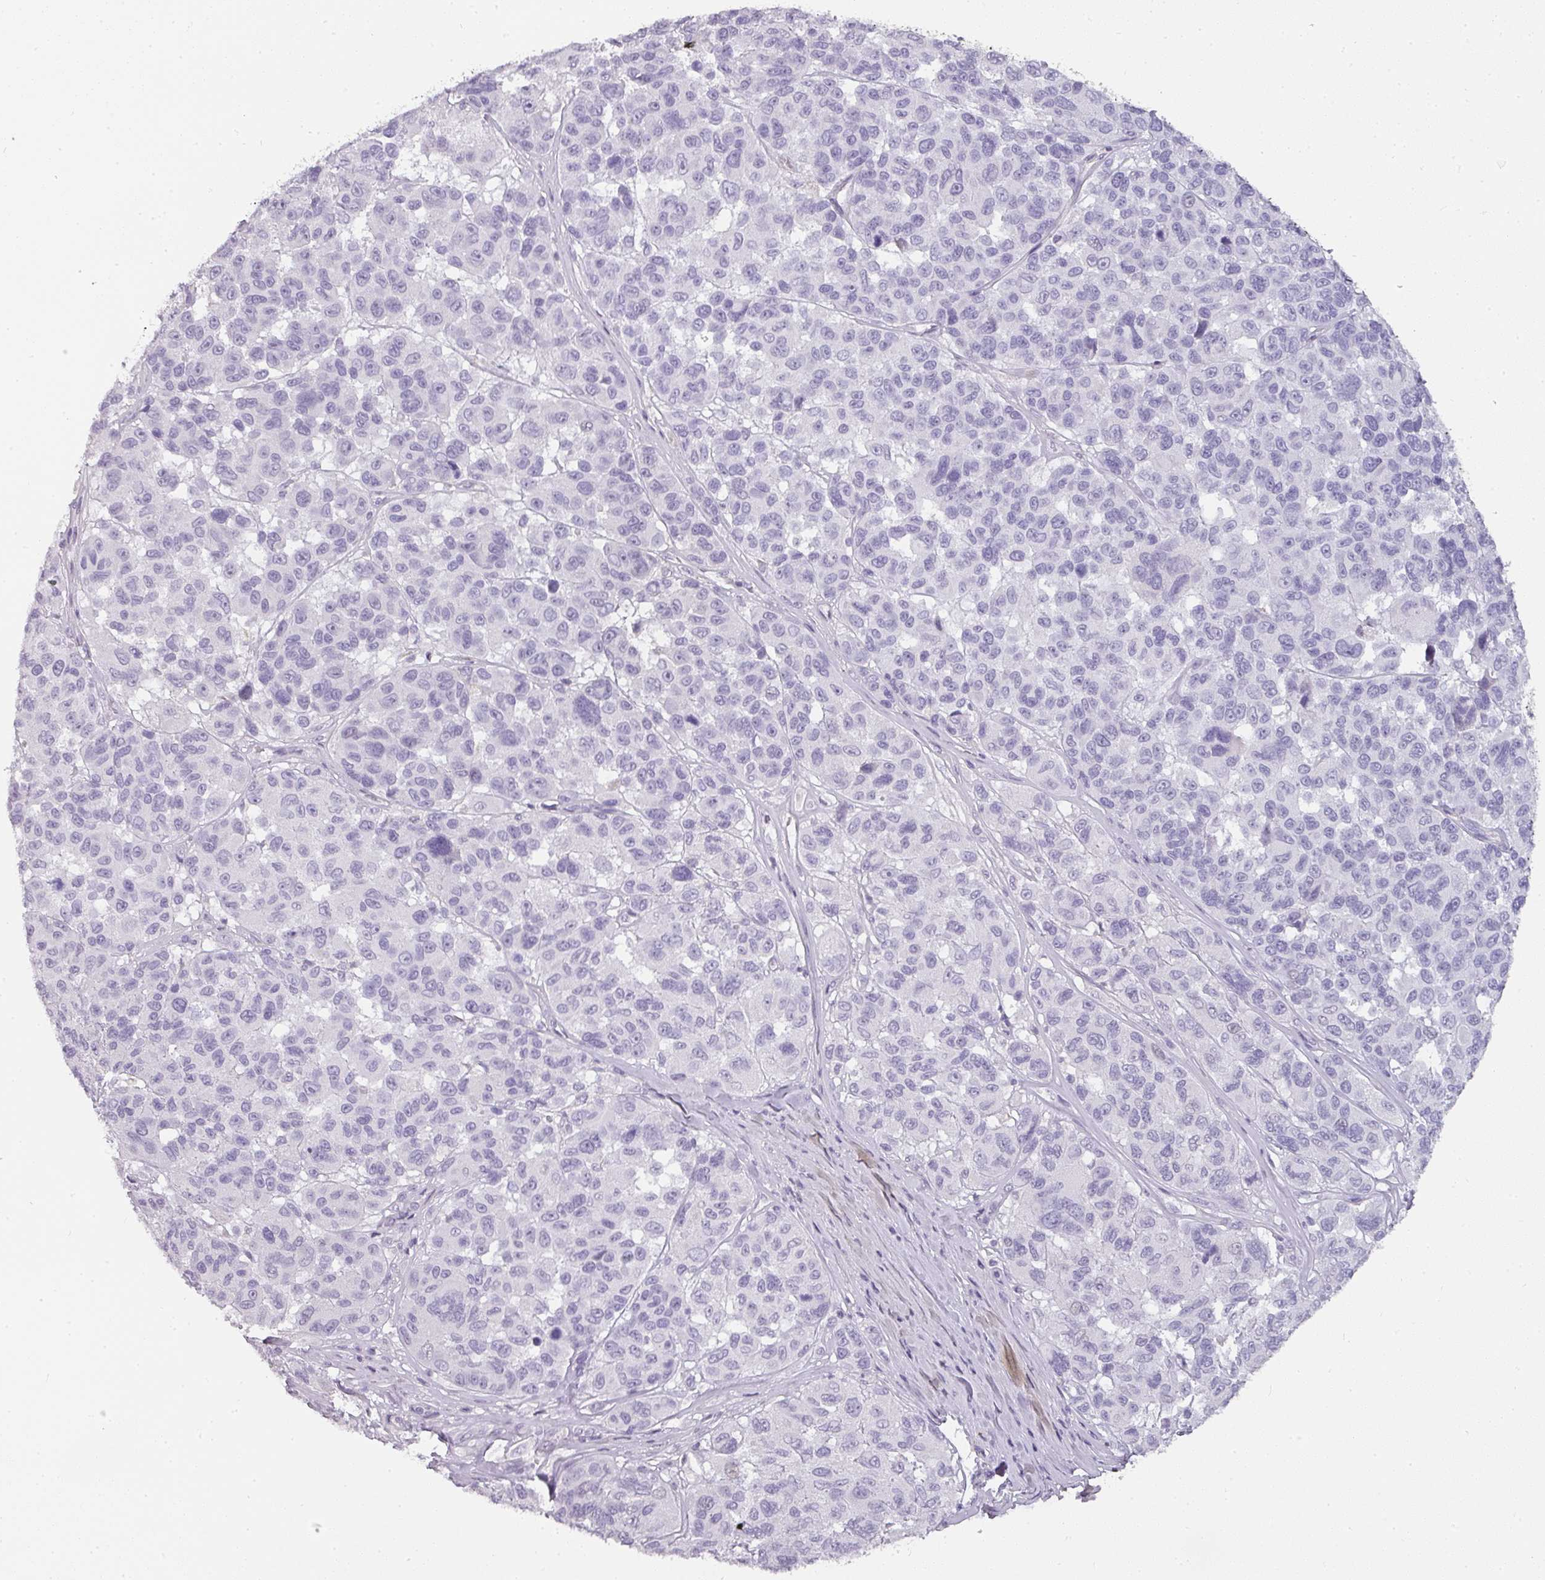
{"staining": {"intensity": "negative", "quantity": "none", "location": "none"}, "tissue": "melanoma", "cell_type": "Tumor cells", "image_type": "cancer", "snomed": [{"axis": "morphology", "description": "Malignant melanoma, NOS"}, {"axis": "topography", "description": "Skin"}], "caption": "Immunohistochemistry (IHC) histopathology image of human melanoma stained for a protein (brown), which reveals no positivity in tumor cells. The staining was performed using DAB to visualize the protein expression in brown, while the nuclei were stained in blue with hematoxylin (Magnification: 20x).", "gene": "CAMP", "patient": {"sex": "female", "age": 66}}